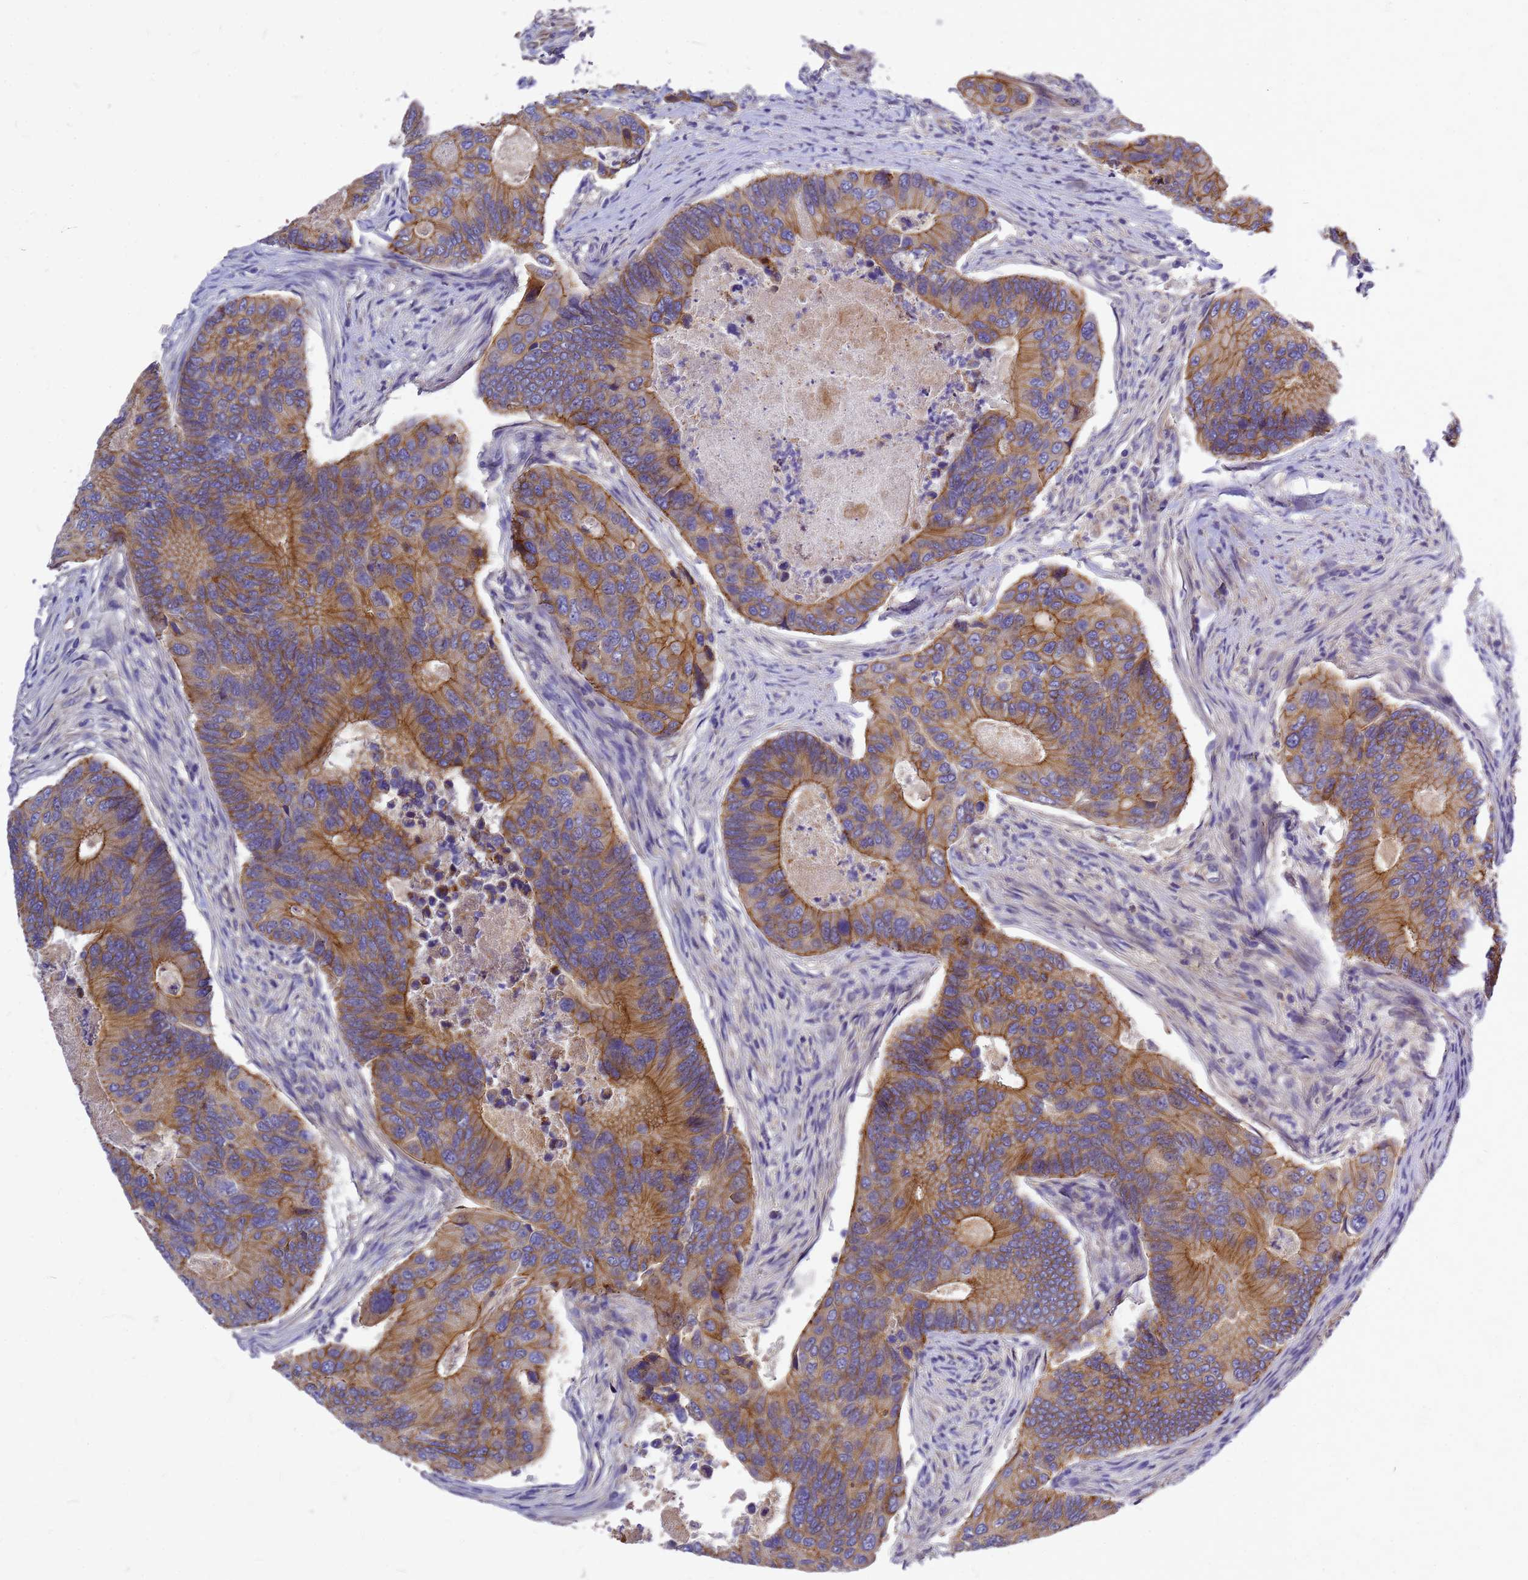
{"staining": {"intensity": "moderate", "quantity": ">75%", "location": "cytoplasmic/membranous"}, "tissue": "colorectal cancer", "cell_type": "Tumor cells", "image_type": "cancer", "snomed": [{"axis": "morphology", "description": "Adenocarcinoma, NOS"}, {"axis": "topography", "description": "Colon"}], "caption": "Immunohistochemistry image of neoplastic tissue: human colorectal adenocarcinoma stained using IHC exhibits medium levels of moderate protein expression localized specifically in the cytoplasmic/membranous of tumor cells, appearing as a cytoplasmic/membranous brown color.", "gene": "FBXW5", "patient": {"sex": "female", "age": 67}}